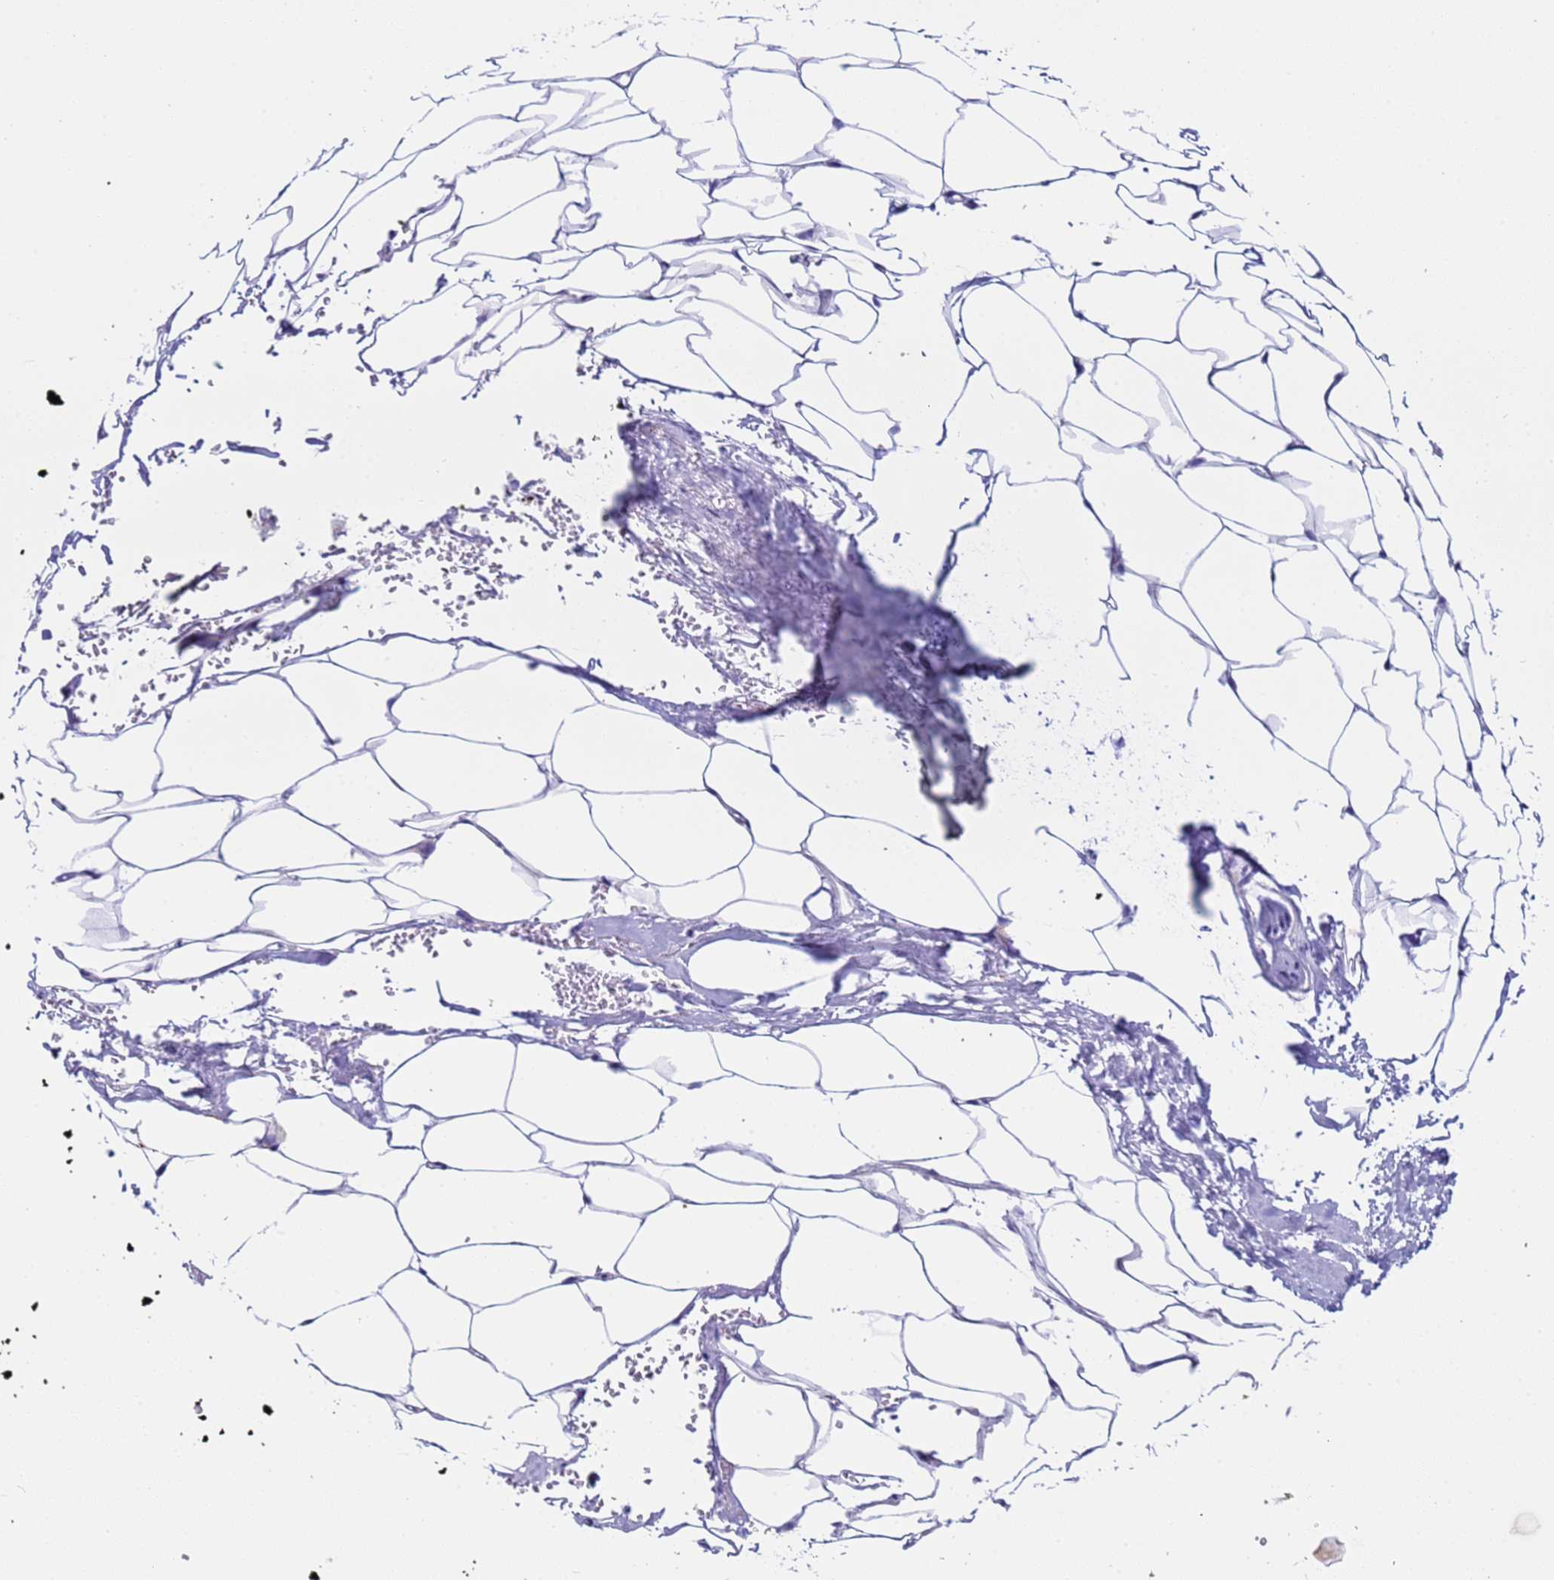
{"staining": {"intensity": "negative", "quantity": "none", "location": "none"}, "tissue": "adipose tissue", "cell_type": "Adipocytes", "image_type": "normal", "snomed": [{"axis": "morphology", "description": "Normal tissue, NOS"}, {"axis": "morphology", "description": "Adenocarcinoma, Low grade"}, {"axis": "topography", "description": "Prostate"}, {"axis": "topography", "description": "Peripheral nerve tissue"}], "caption": "Adipocytes show no significant expression in normal adipose tissue. The staining was performed using DAB to visualize the protein expression in brown, while the nuclei were stained in blue with hematoxylin (Magnification: 20x).", "gene": "POP5", "patient": {"sex": "male", "age": 63}}